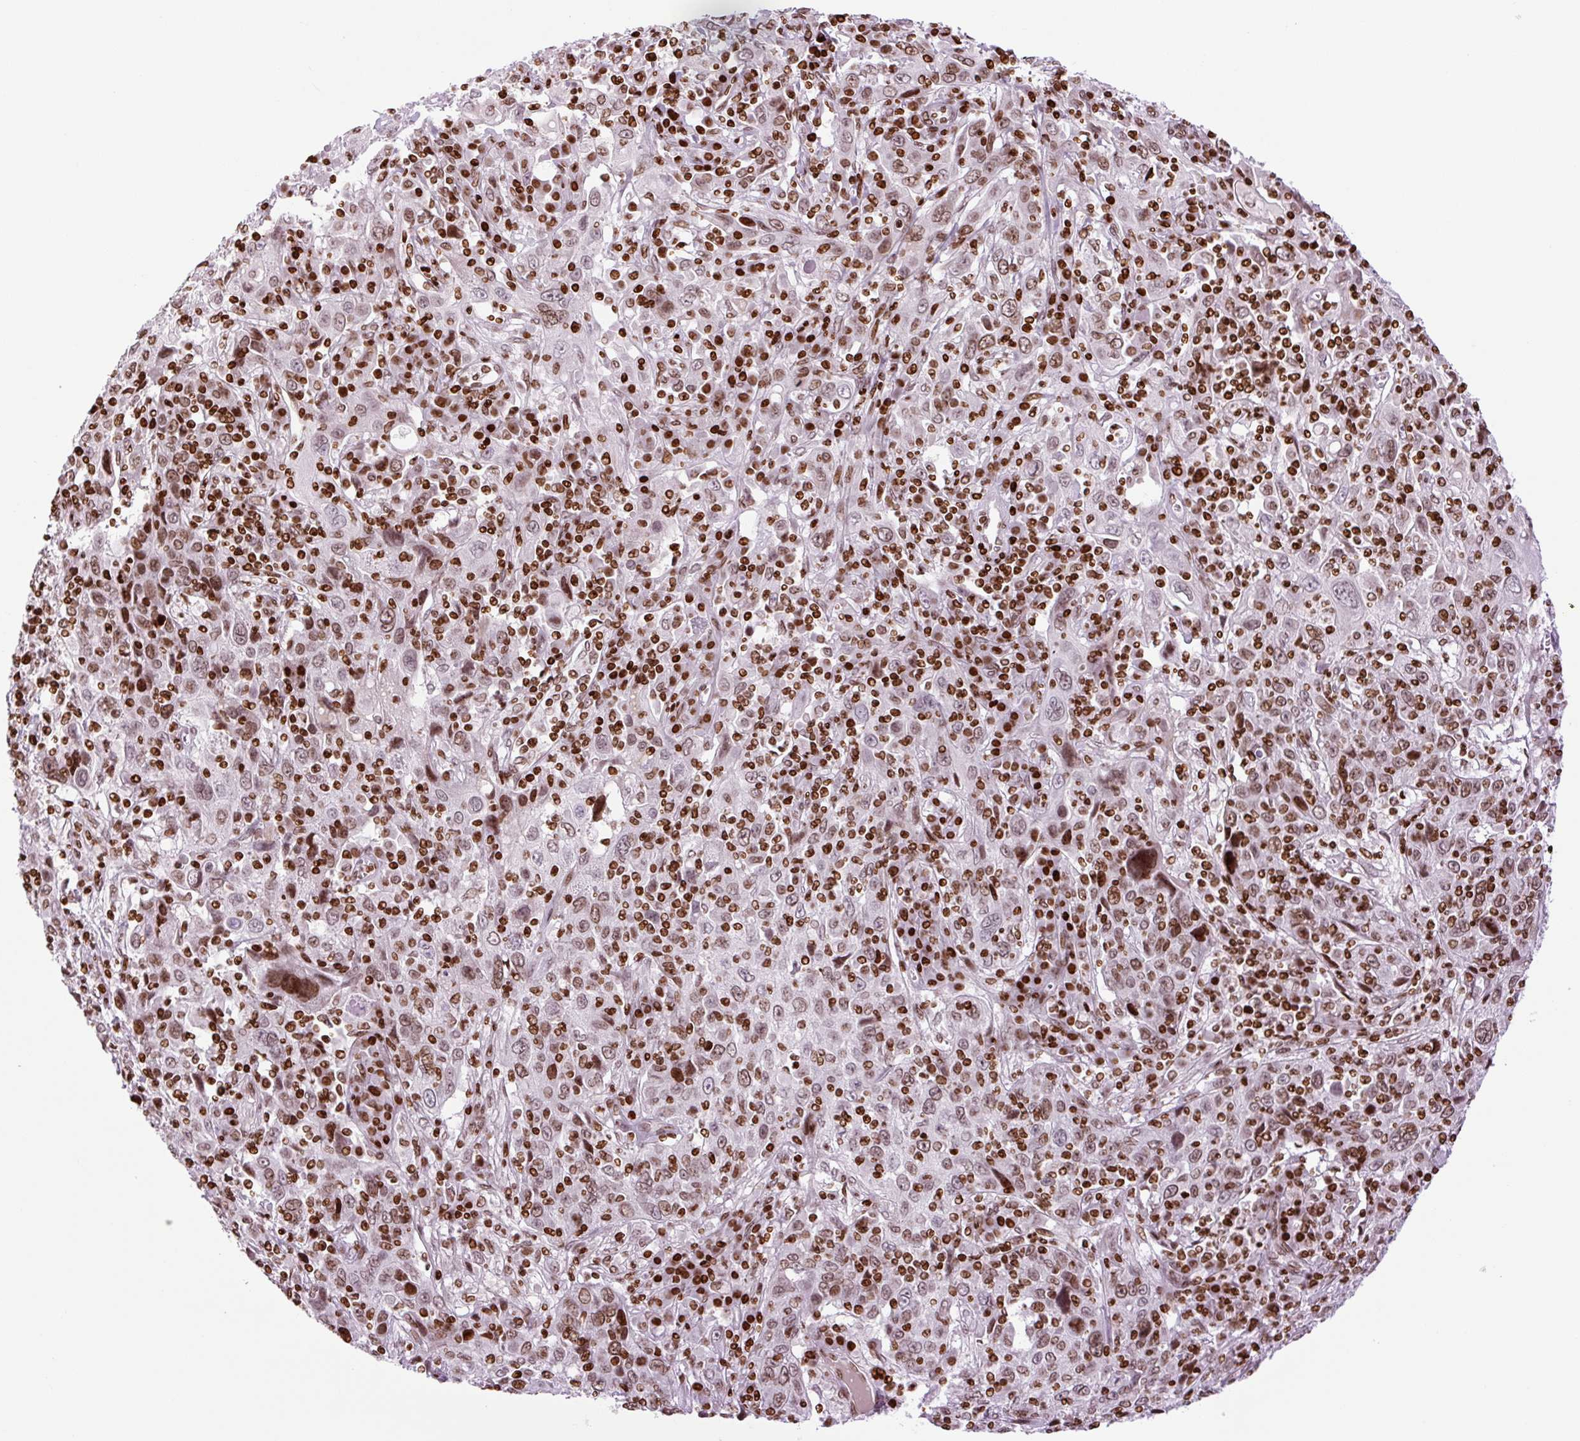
{"staining": {"intensity": "moderate", "quantity": ">75%", "location": "nuclear"}, "tissue": "cervical cancer", "cell_type": "Tumor cells", "image_type": "cancer", "snomed": [{"axis": "morphology", "description": "Squamous cell carcinoma, NOS"}, {"axis": "topography", "description": "Cervix"}], "caption": "An IHC photomicrograph of neoplastic tissue is shown. Protein staining in brown highlights moderate nuclear positivity in squamous cell carcinoma (cervical) within tumor cells. (DAB (3,3'-diaminobenzidine) IHC, brown staining for protein, blue staining for nuclei).", "gene": "H1-3", "patient": {"sex": "female", "age": 46}}